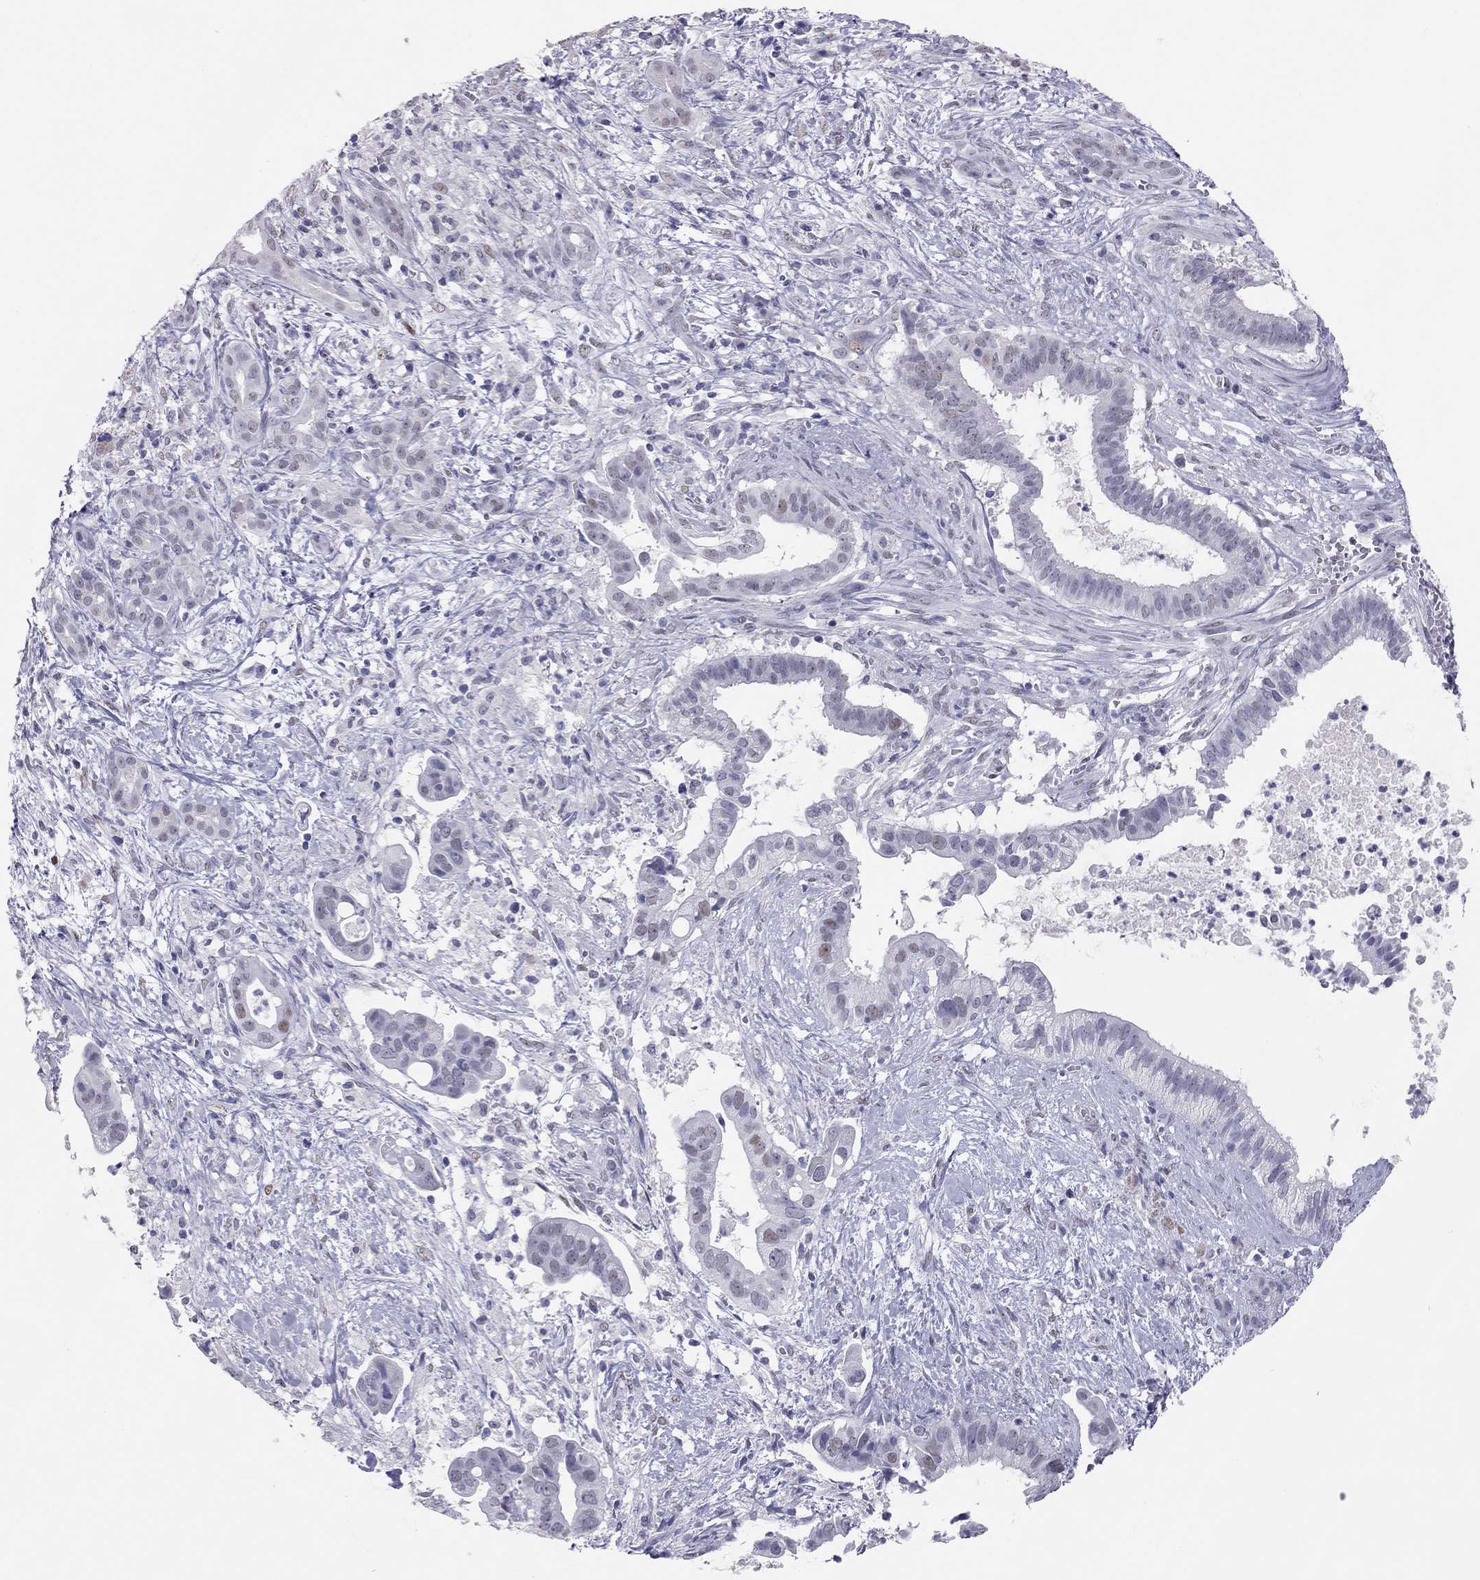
{"staining": {"intensity": "weak", "quantity": "<25%", "location": "nuclear"}, "tissue": "pancreatic cancer", "cell_type": "Tumor cells", "image_type": "cancer", "snomed": [{"axis": "morphology", "description": "Adenocarcinoma, NOS"}, {"axis": "topography", "description": "Pancreas"}], "caption": "Photomicrograph shows no protein positivity in tumor cells of pancreatic cancer tissue.", "gene": "PHOX2A", "patient": {"sex": "male", "age": 61}}